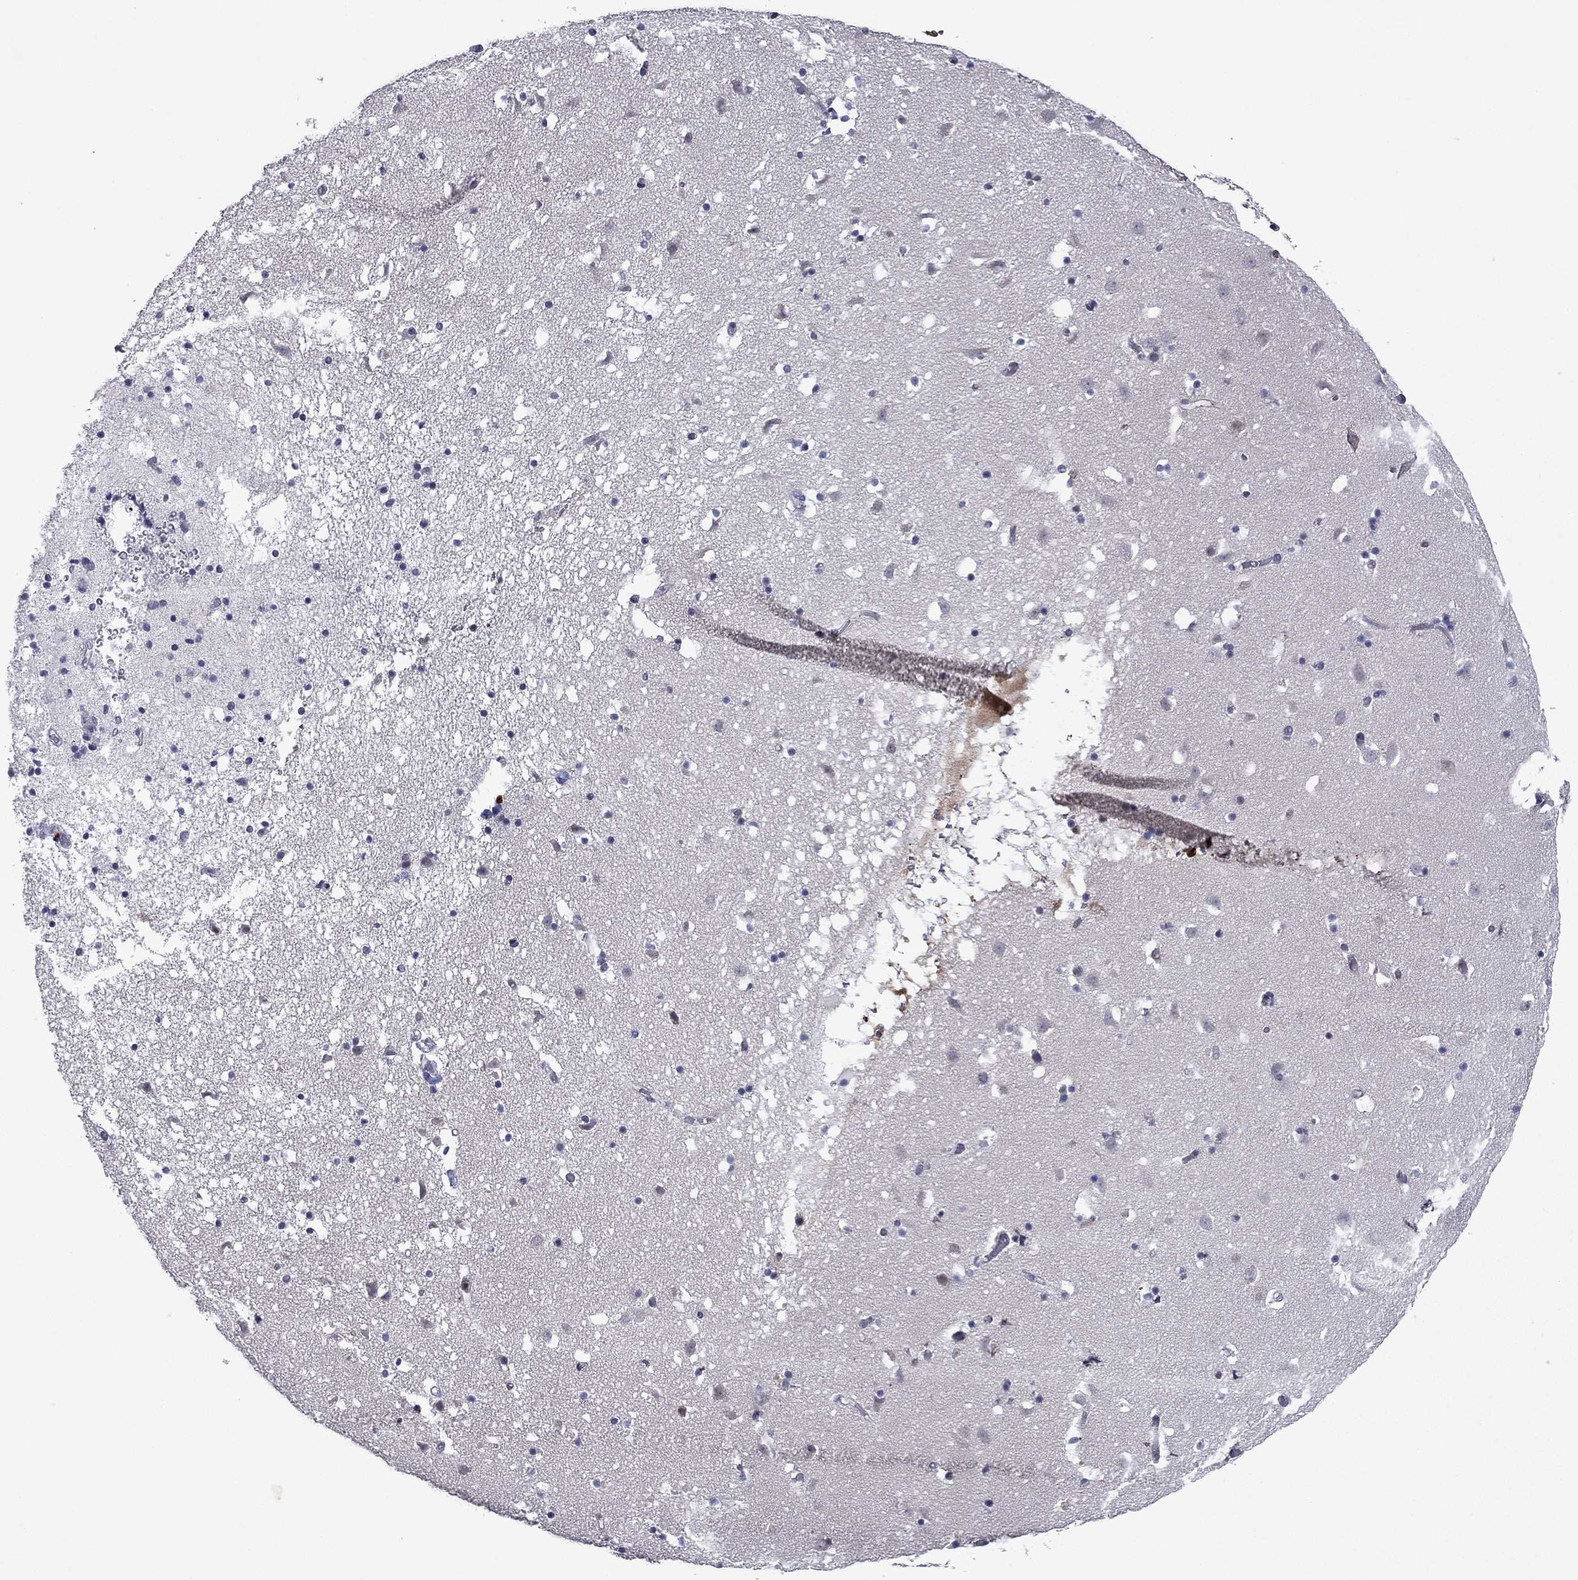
{"staining": {"intensity": "negative", "quantity": "none", "location": "none"}, "tissue": "caudate", "cell_type": "Glial cells", "image_type": "normal", "snomed": [{"axis": "morphology", "description": "Normal tissue, NOS"}, {"axis": "topography", "description": "Lateral ventricle wall"}], "caption": "Histopathology image shows no significant protein positivity in glial cells of normal caudate.", "gene": "ECM1", "patient": {"sex": "female", "age": 42}}